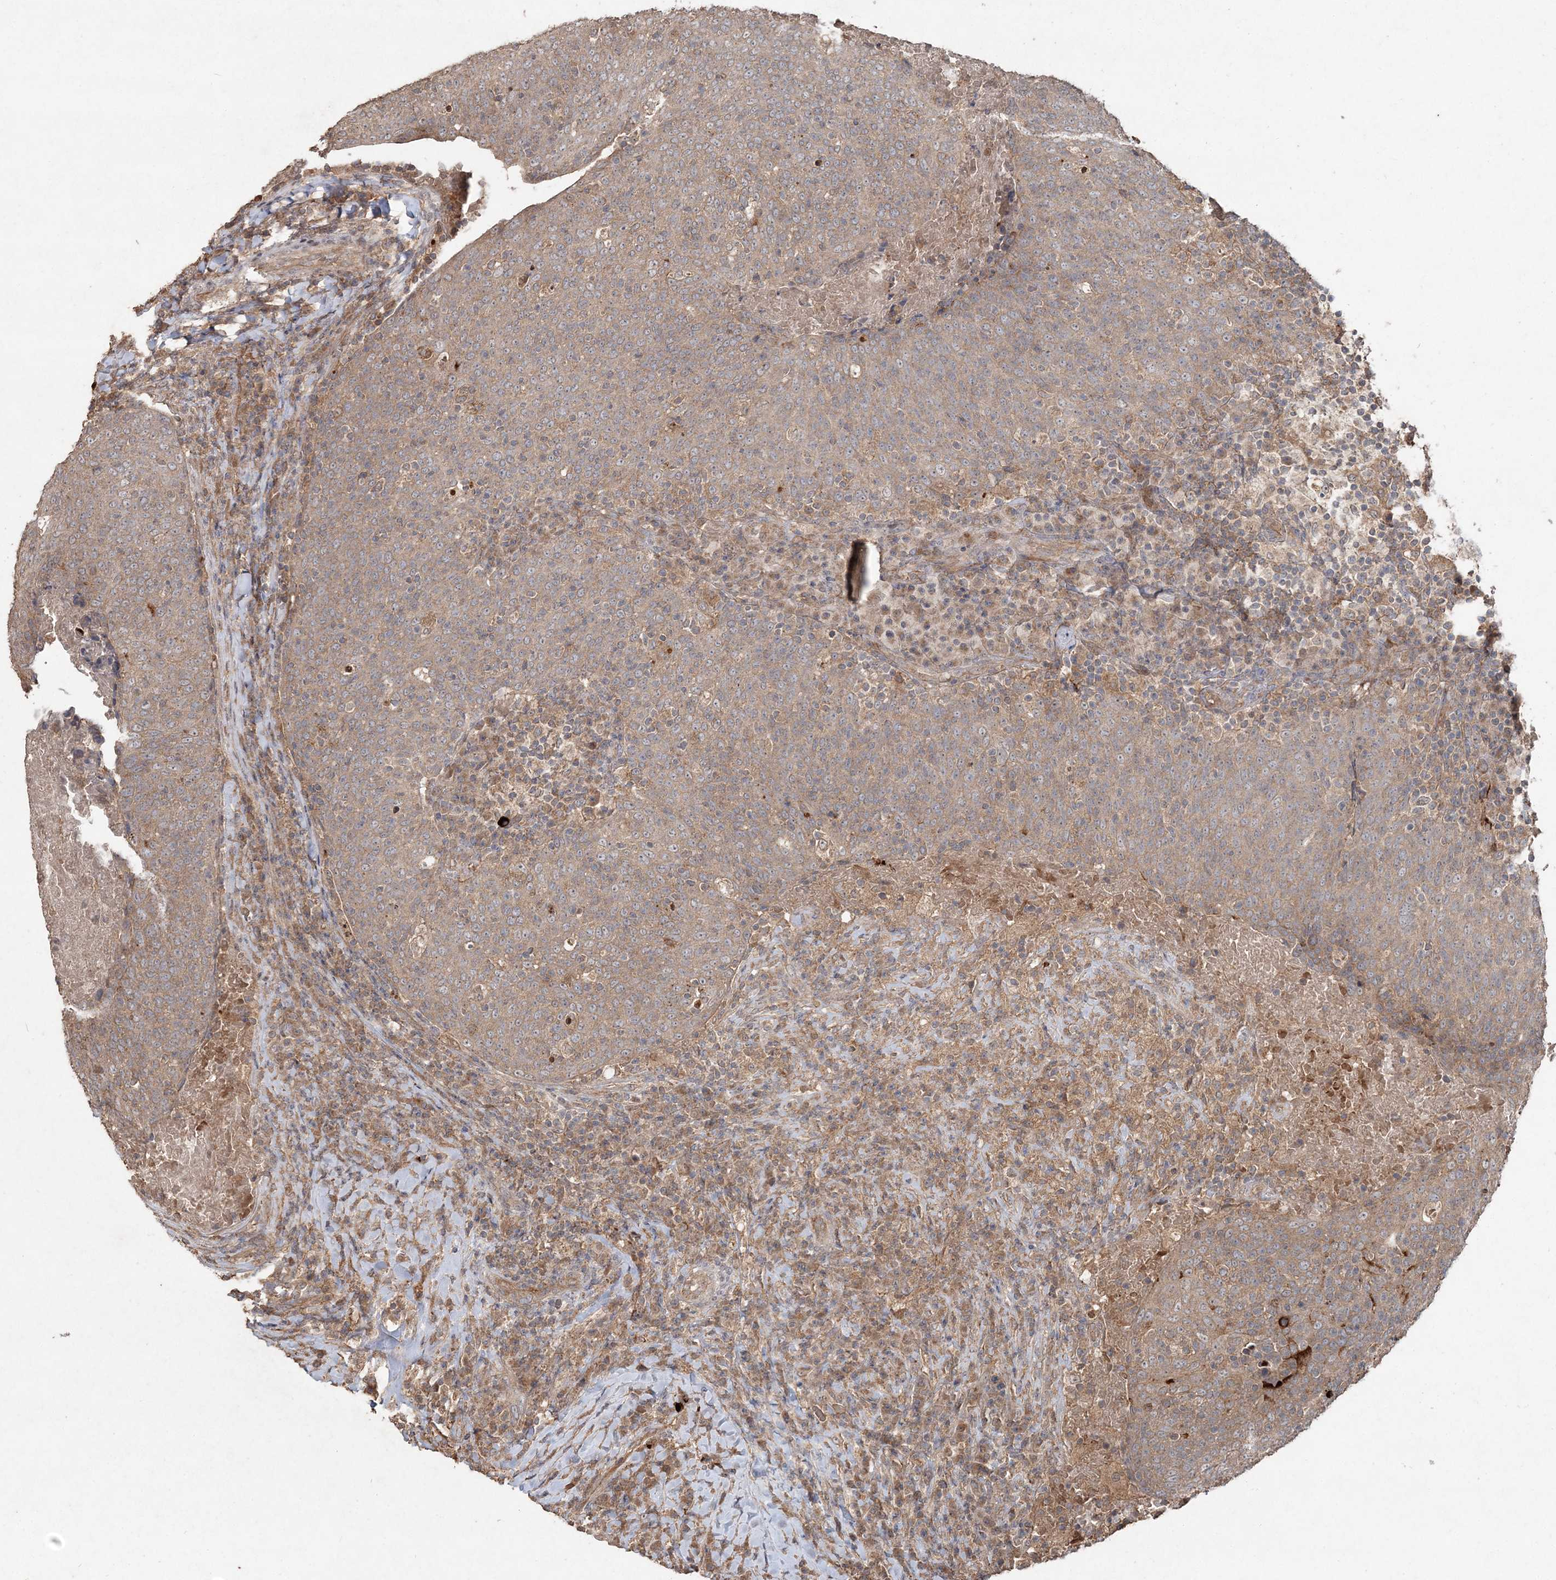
{"staining": {"intensity": "weak", "quantity": "25%-75%", "location": "cytoplasmic/membranous"}, "tissue": "head and neck cancer", "cell_type": "Tumor cells", "image_type": "cancer", "snomed": [{"axis": "morphology", "description": "Squamous cell carcinoma, NOS"}, {"axis": "morphology", "description": "Squamous cell carcinoma, metastatic, NOS"}, {"axis": "topography", "description": "Lymph node"}, {"axis": "topography", "description": "Head-Neck"}], "caption": "A micrograph of head and neck squamous cell carcinoma stained for a protein shows weak cytoplasmic/membranous brown staining in tumor cells.", "gene": "SPRY1", "patient": {"sex": "male", "age": 62}}